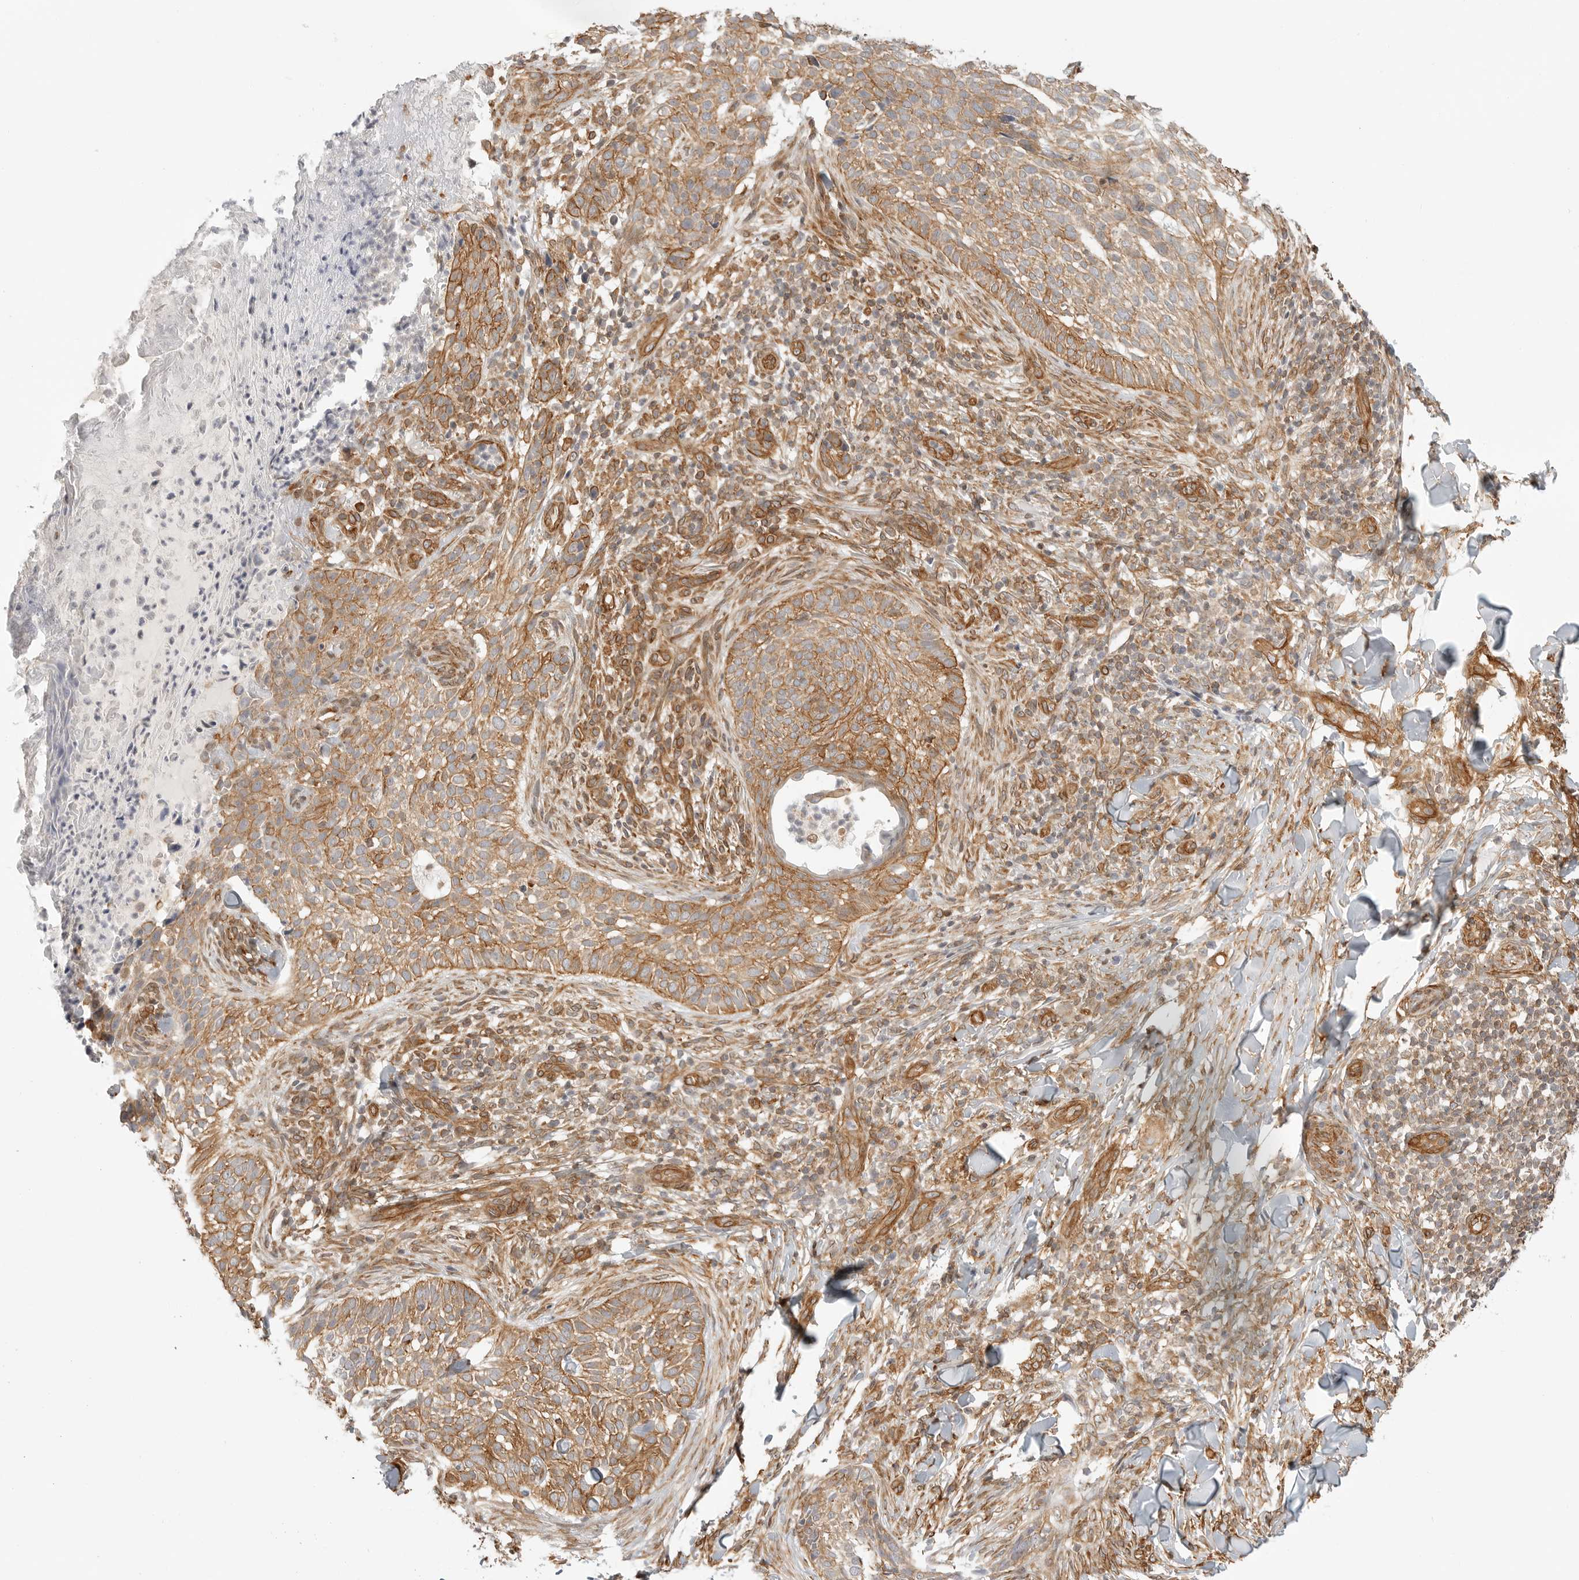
{"staining": {"intensity": "moderate", "quantity": ">75%", "location": "cytoplasmic/membranous"}, "tissue": "skin cancer", "cell_type": "Tumor cells", "image_type": "cancer", "snomed": [{"axis": "morphology", "description": "Normal tissue, NOS"}, {"axis": "morphology", "description": "Basal cell carcinoma"}, {"axis": "topography", "description": "Skin"}], "caption": "Immunohistochemical staining of human skin basal cell carcinoma displays medium levels of moderate cytoplasmic/membranous protein expression in about >75% of tumor cells.", "gene": "ATOH7", "patient": {"sex": "male", "age": 67}}